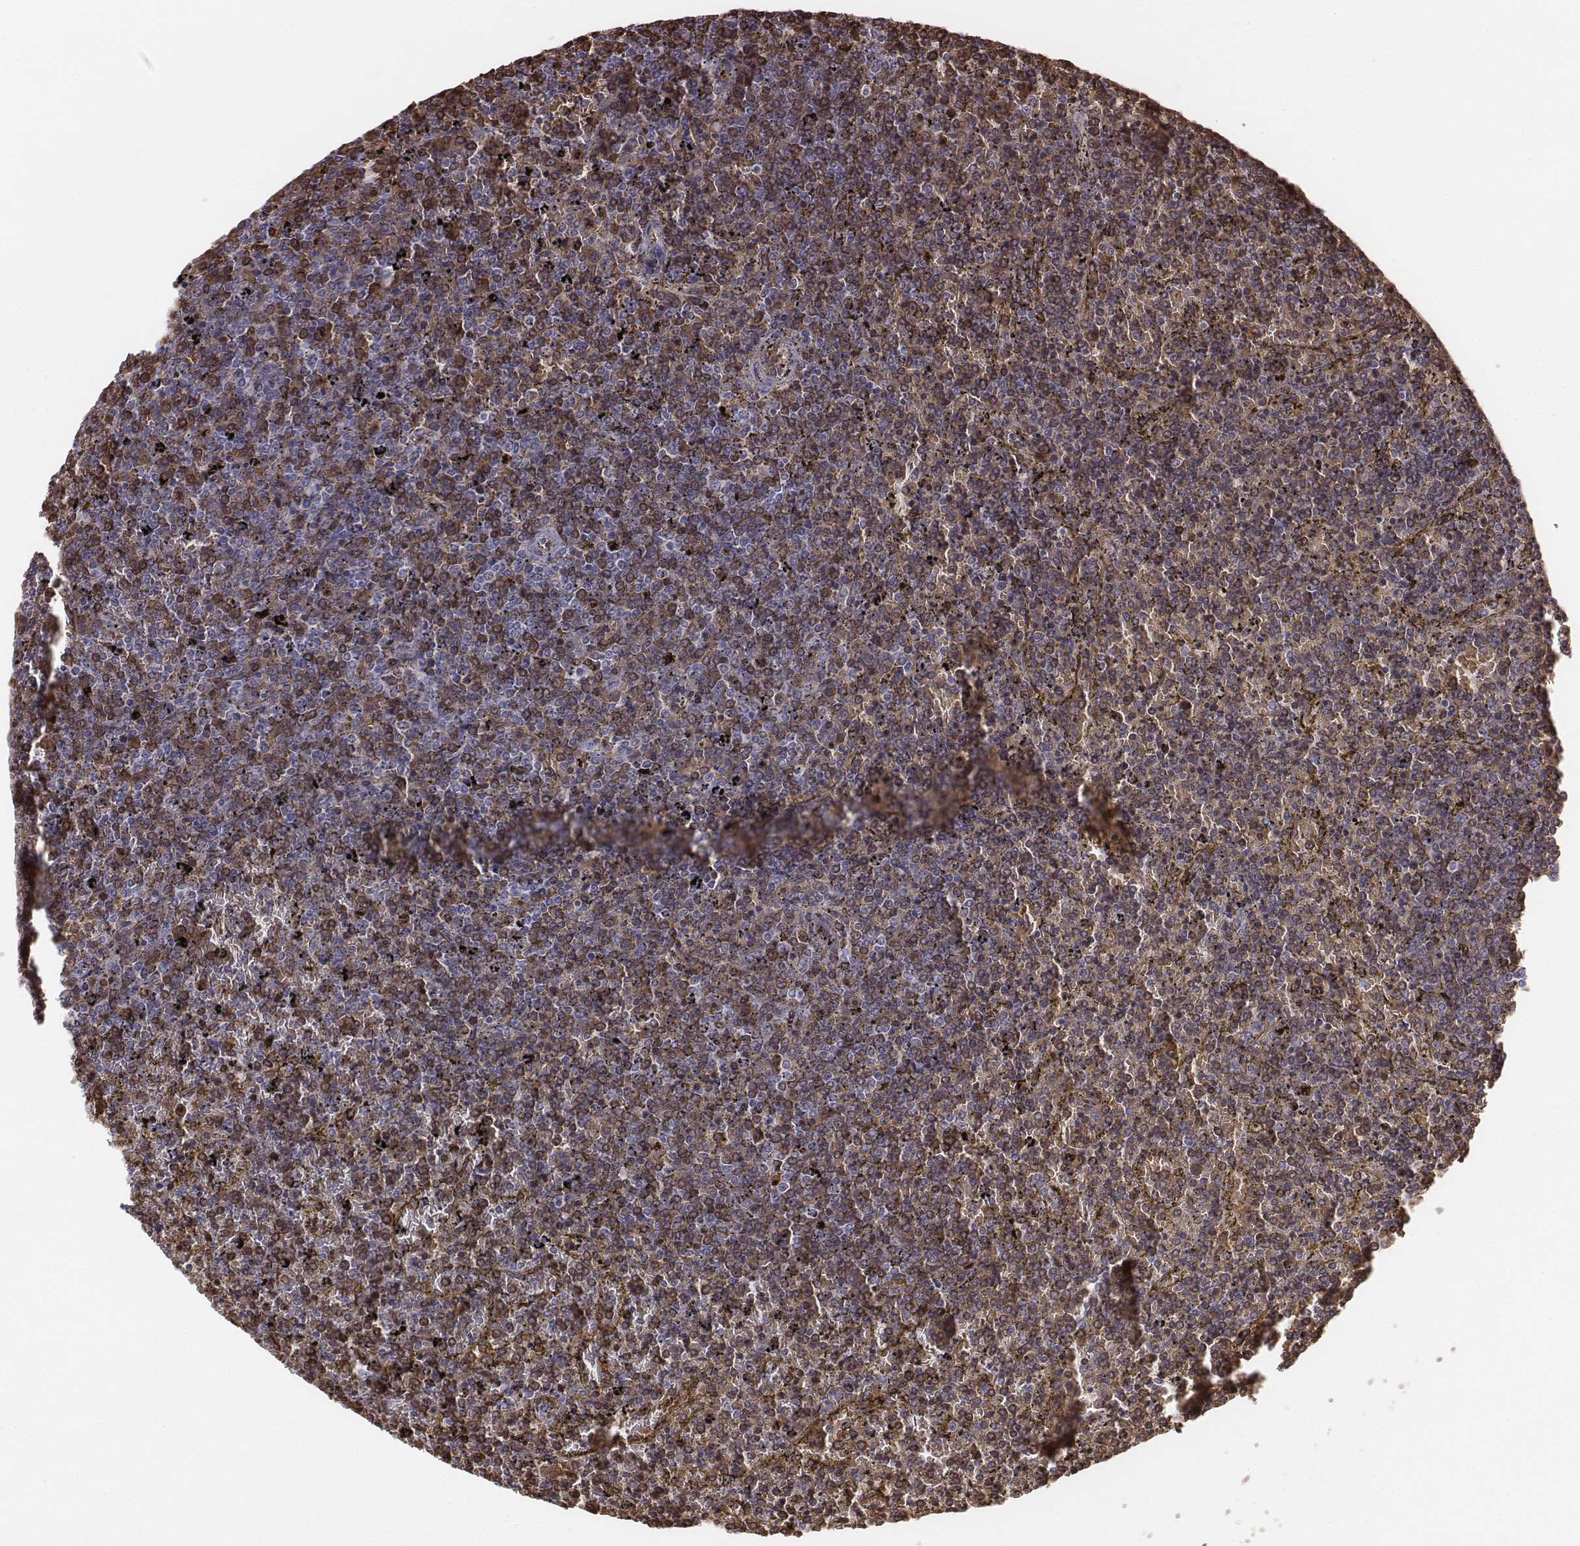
{"staining": {"intensity": "negative", "quantity": "none", "location": "none"}, "tissue": "lymphoma", "cell_type": "Tumor cells", "image_type": "cancer", "snomed": [{"axis": "morphology", "description": "Malignant lymphoma, non-Hodgkin's type, Low grade"}, {"axis": "topography", "description": "Spleen"}], "caption": "An image of human low-grade malignant lymphoma, non-Hodgkin's type is negative for staining in tumor cells. (Brightfield microscopy of DAB (3,3'-diaminobenzidine) IHC at high magnification).", "gene": "HBZ", "patient": {"sex": "female", "age": 77}}